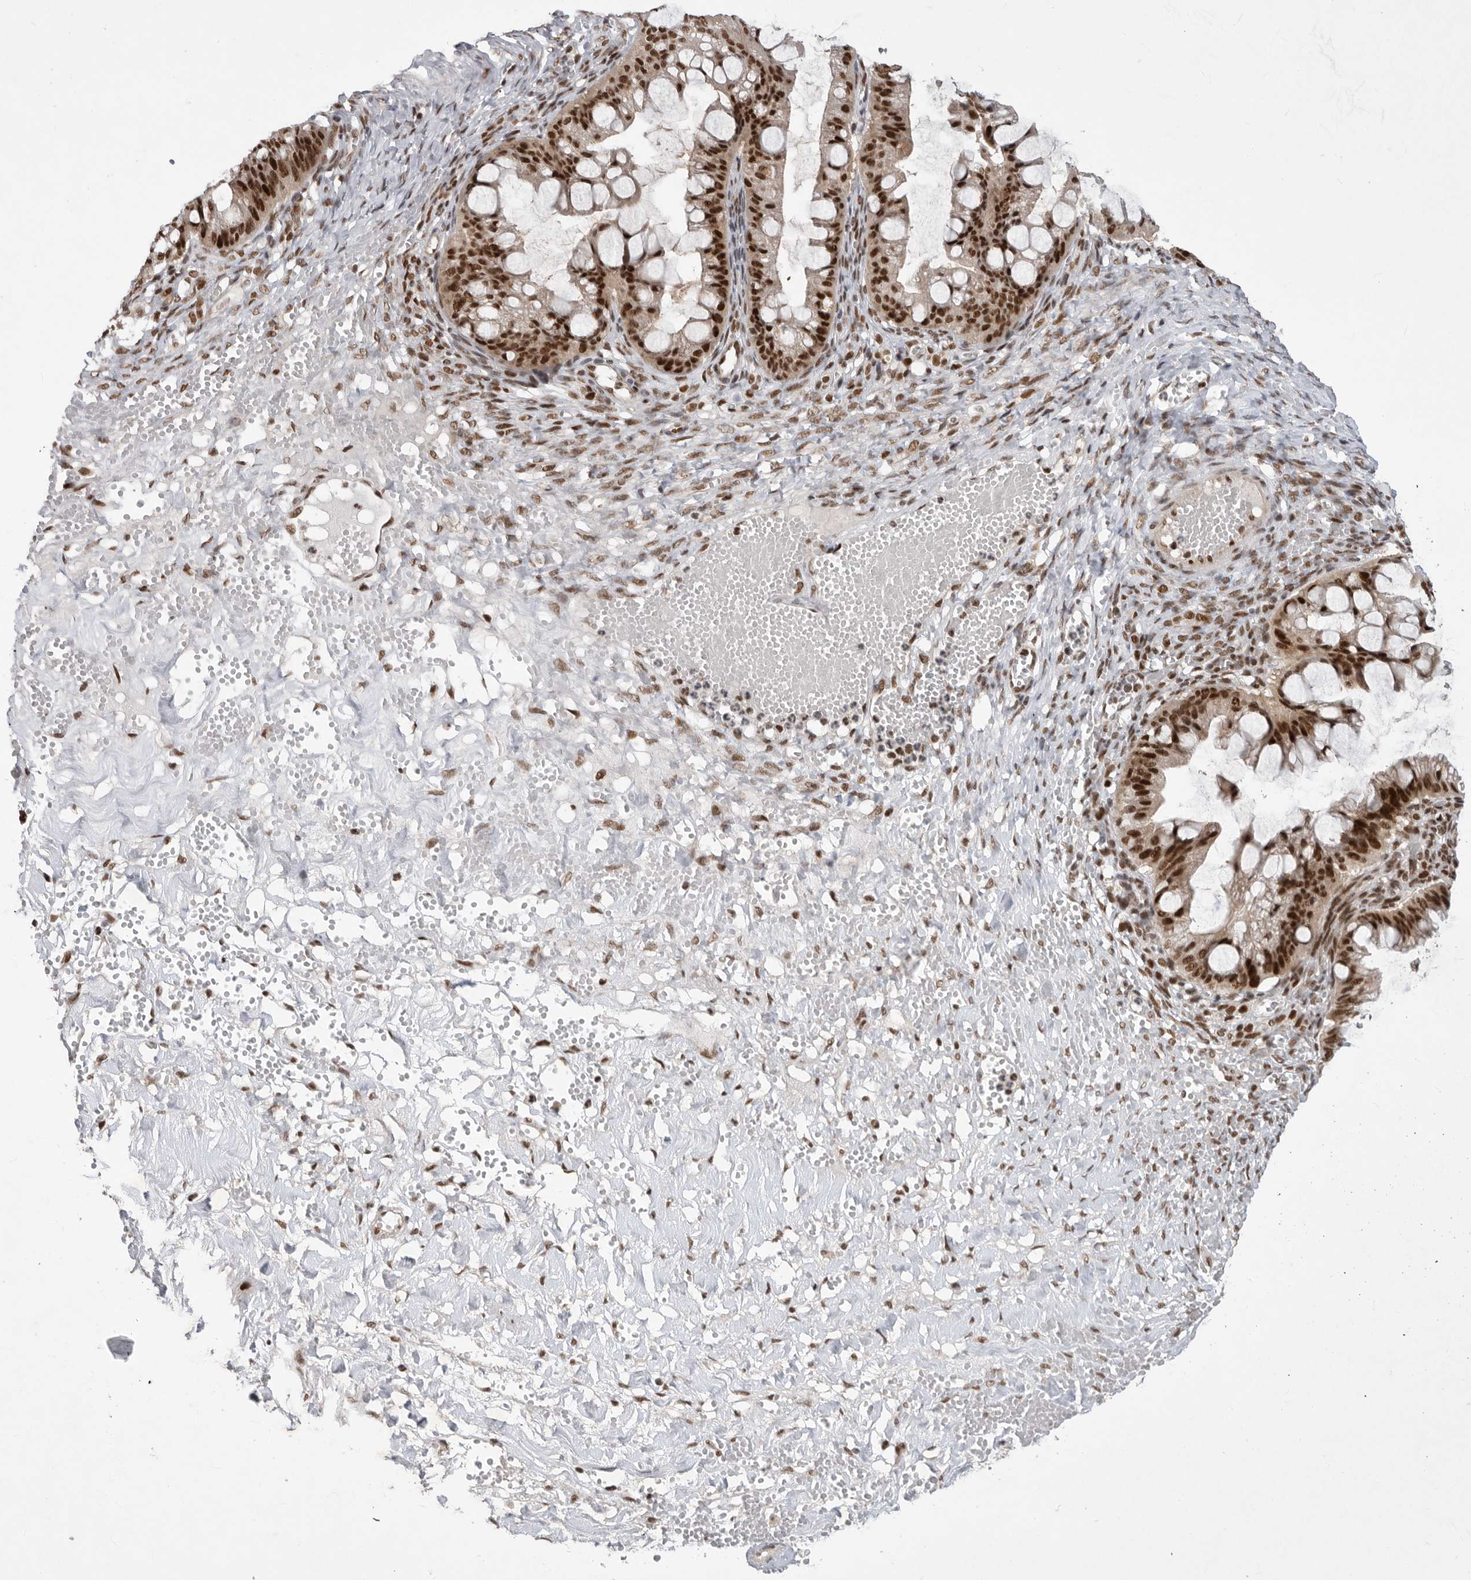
{"staining": {"intensity": "strong", "quantity": ">75%", "location": "nuclear"}, "tissue": "ovarian cancer", "cell_type": "Tumor cells", "image_type": "cancer", "snomed": [{"axis": "morphology", "description": "Cystadenocarcinoma, mucinous, NOS"}, {"axis": "topography", "description": "Ovary"}], "caption": "Protein expression analysis of human ovarian cancer (mucinous cystadenocarcinoma) reveals strong nuclear staining in about >75% of tumor cells.", "gene": "ZNF830", "patient": {"sex": "female", "age": 73}}